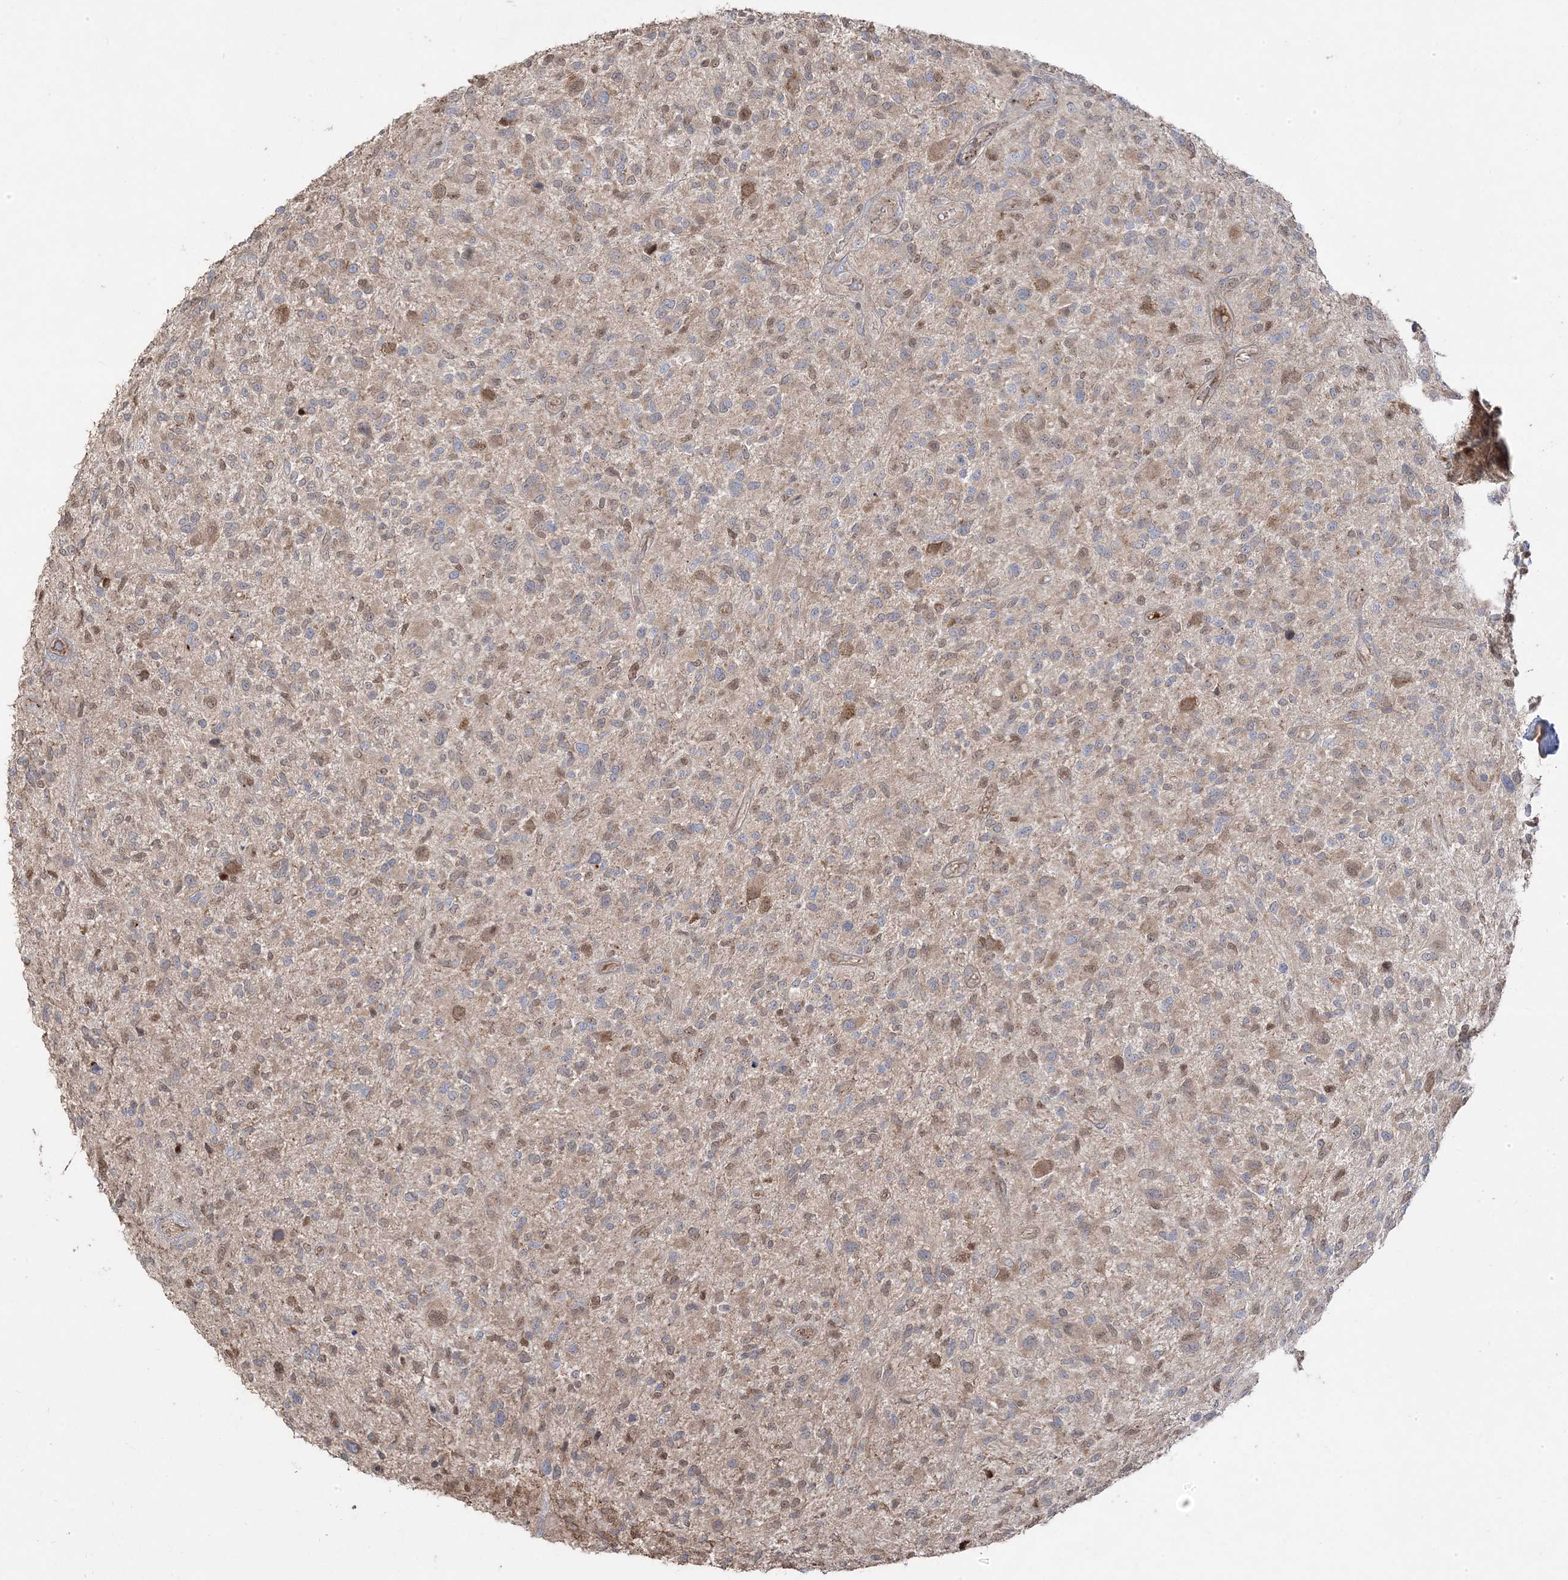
{"staining": {"intensity": "moderate", "quantity": "<25%", "location": "cytoplasmic/membranous"}, "tissue": "glioma", "cell_type": "Tumor cells", "image_type": "cancer", "snomed": [{"axis": "morphology", "description": "Glioma, malignant, High grade"}, {"axis": "topography", "description": "Brain"}], "caption": "Immunohistochemical staining of glioma exhibits moderate cytoplasmic/membranous protein staining in about <25% of tumor cells. (Brightfield microscopy of DAB IHC at high magnification).", "gene": "PPOX", "patient": {"sex": "male", "age": 47}}